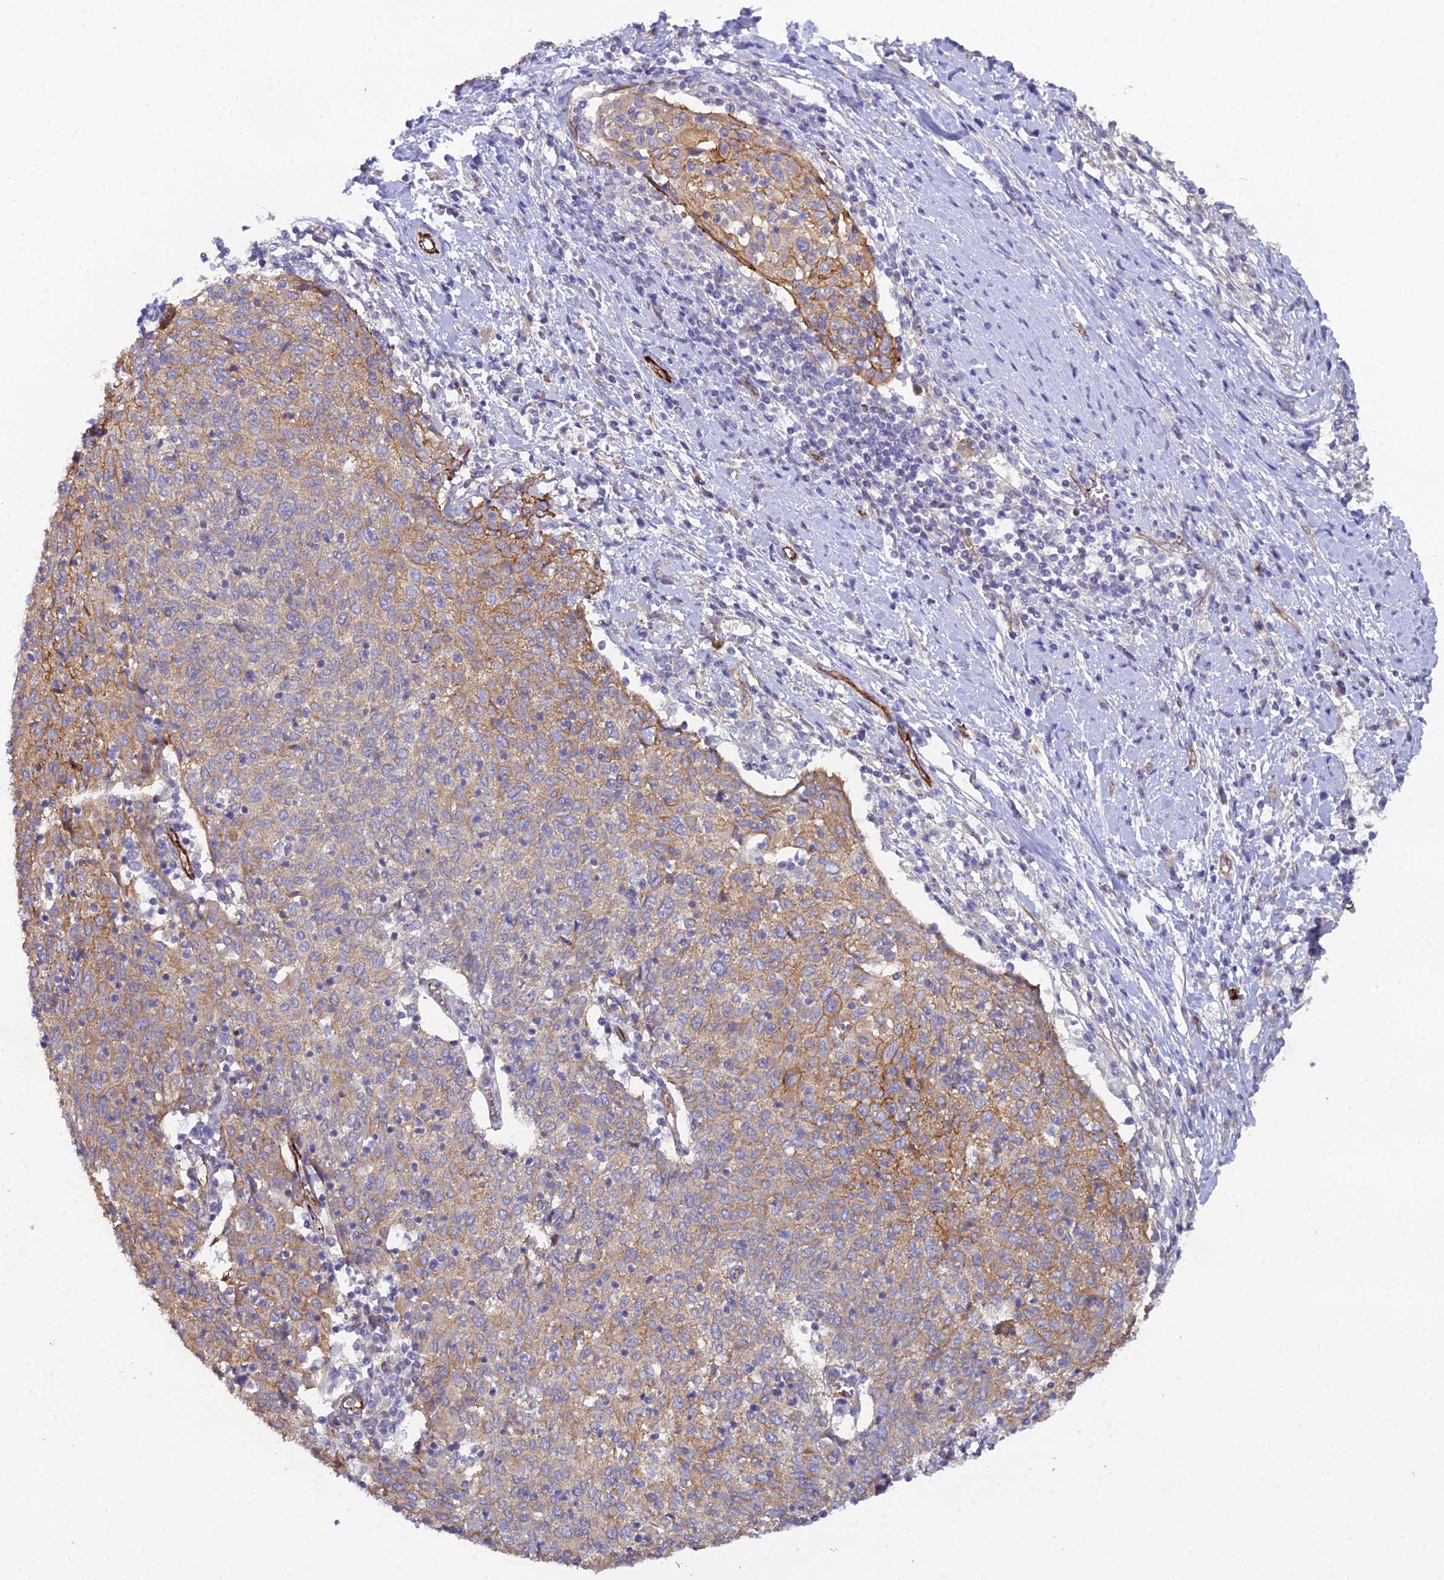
{"staining": {"intensity": "moderate", "quantity": "25%-75%", "location": "cytoplasmic/membranous"}, "tissue": "cervical cancer", "cell_type": "Tumor cells", "image_type": "cancer", "snomed": [{"axis": "morphology", "description": "Squamous cell carcinoma, NOS"}, {"axis": "topography", "description": "Cervix"}], "caption": "This image shows IHC staining of human cervical cancer (squamous cell carcinoma), with medium moderate cytoplasmic/membranous staining in about 25%-75% of tumor cells.", "gene": "CFAP47", "patient": {"sex": "female", "age": 52}}